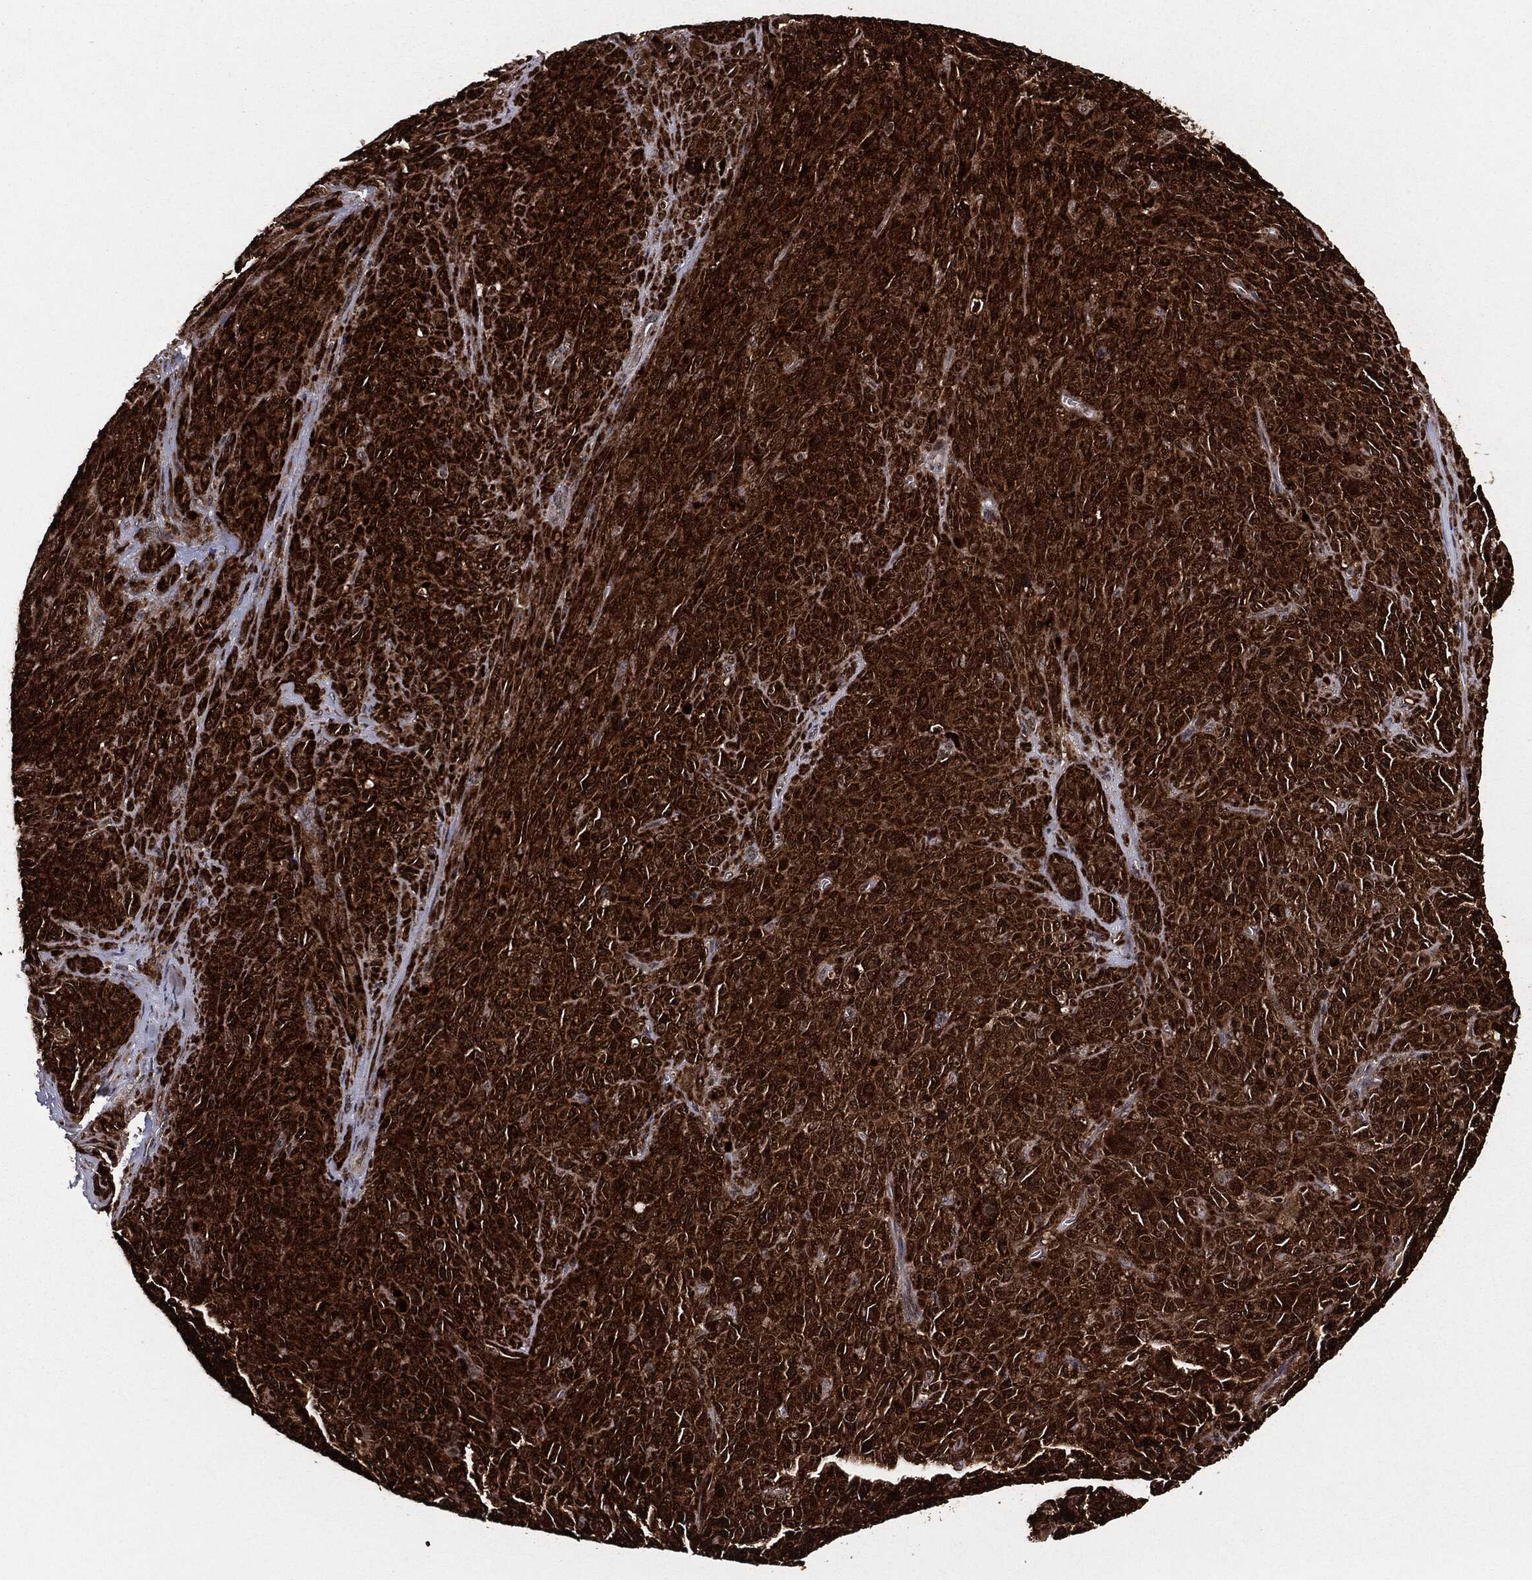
{"staining": {"intensity": "strong", "quantity": ">75%", "location": "cytoplasmic/membranous,nuclear"}, "tissue": "melanoma", "cell_type": "Tumor cells", "image_type": "cancer", "snomed": [{"axis": "morphology", "description": "Malignant melanoma, NOS"}, {"axis": "topography", "description": "Skin"}], "caption": "Malignant melanoma tissue shows strong cytoplasmic/membranous and nuclear staining in approximately >75% of tumor cells (Stains: DAB in brown, nuclei in blue, Microscopy: brightfield microscopy at high magnification).", "gene": "CHCHD2", "patient": {"sex": "female", "age": 82}}